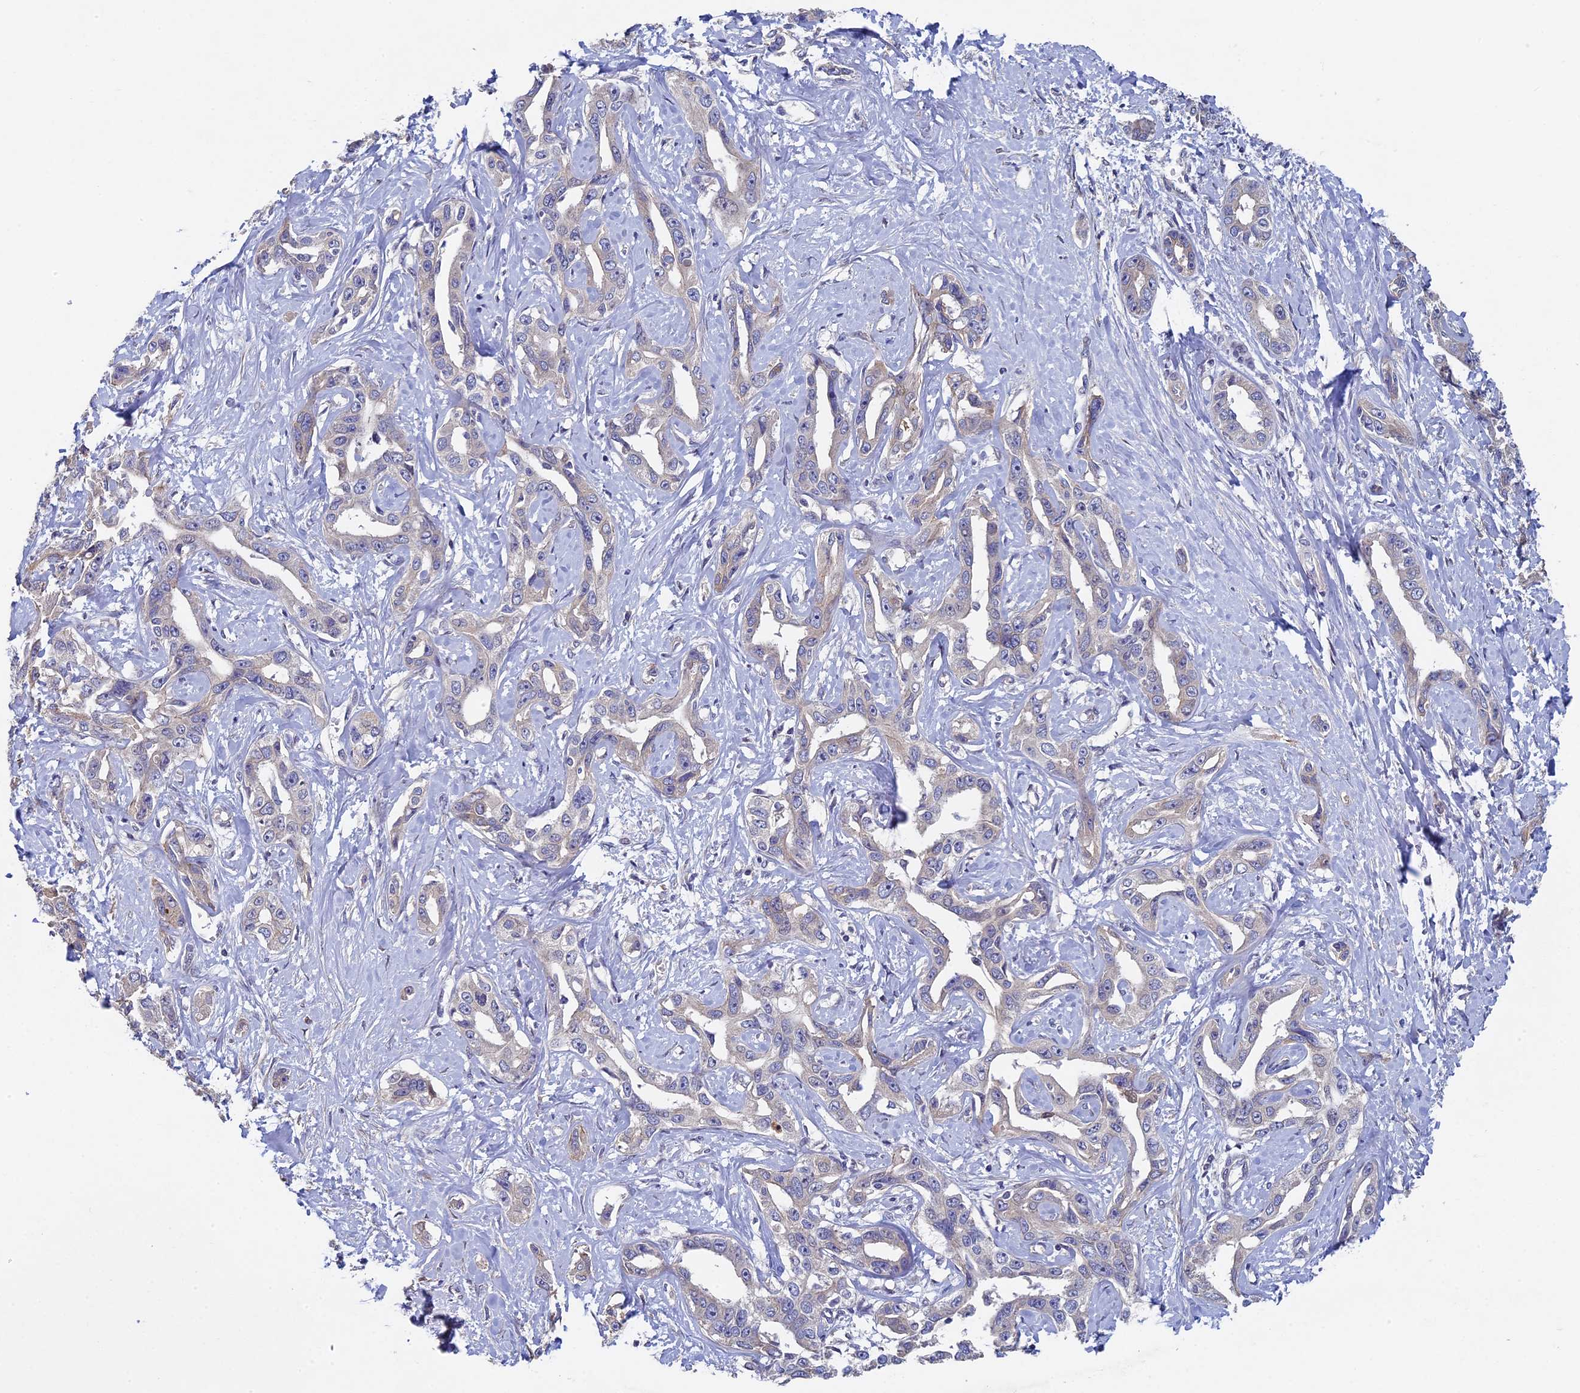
{"staining": {"intensity": "weak", "quantity": "<25%", "location": "cytoplasmic/membranous"}, "tissue": "liver cancer", "cell_type": "Tumor cells", "image_type": "cancer", "snomed": [{"axis": "morphology", "description": "Cholangiocarcinoma"}, {"axis": "topography", "description": "Liver"}], "caption": "This is an immunohistochemistry micrograph of human cholangiocarcinoma (liver). There is no positivity in tumor cells.", "gene": "DIXDC1", "patient": {"sex": "male", "age": 59}}